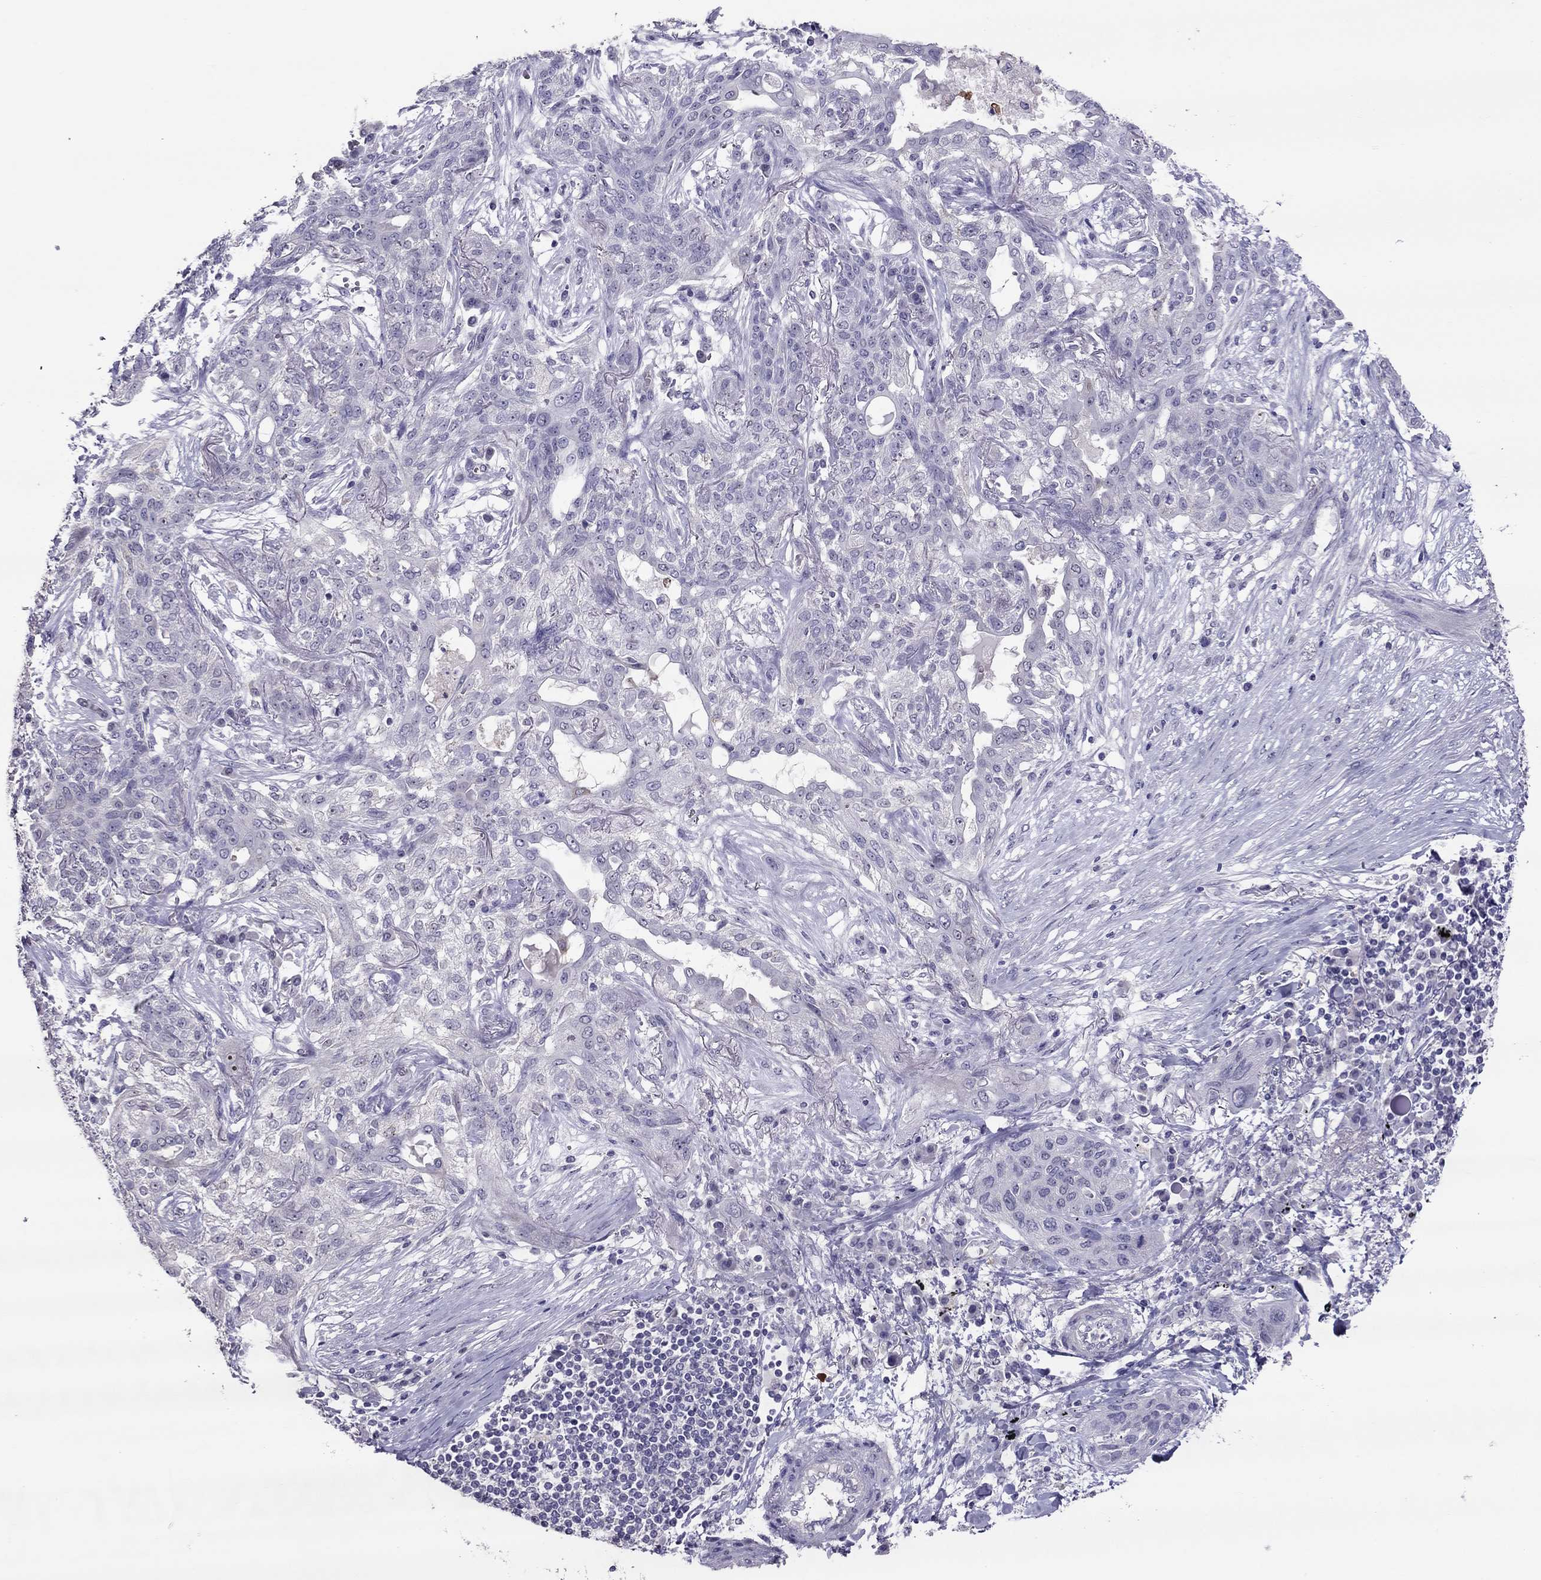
{"staining": {"intensity": "negative", "quantity": "none", "location": "none"}, "tissue": "lung cancer", "cell_type": "Tumor cells", "image_type": "cancer", "snomed": [{"axis": "morphology", "description": "Squamous cell carcinoma, NOS"}, {"axis": "topography", "description": "Lung"}], "caption": "High magnification brightfield microscopy of lung cancer stained with DAB (3,3'-diaminobenzidine) (brown) and counterstained with hematoxylin (blue): tumor cells show no significant expression. (Brightfield microscopy of DAB (3,3'-diaminobenzidine) IHC at high magnification).", "gene": "LRRC46", "patient": {"sex": "female", "age": 70}}